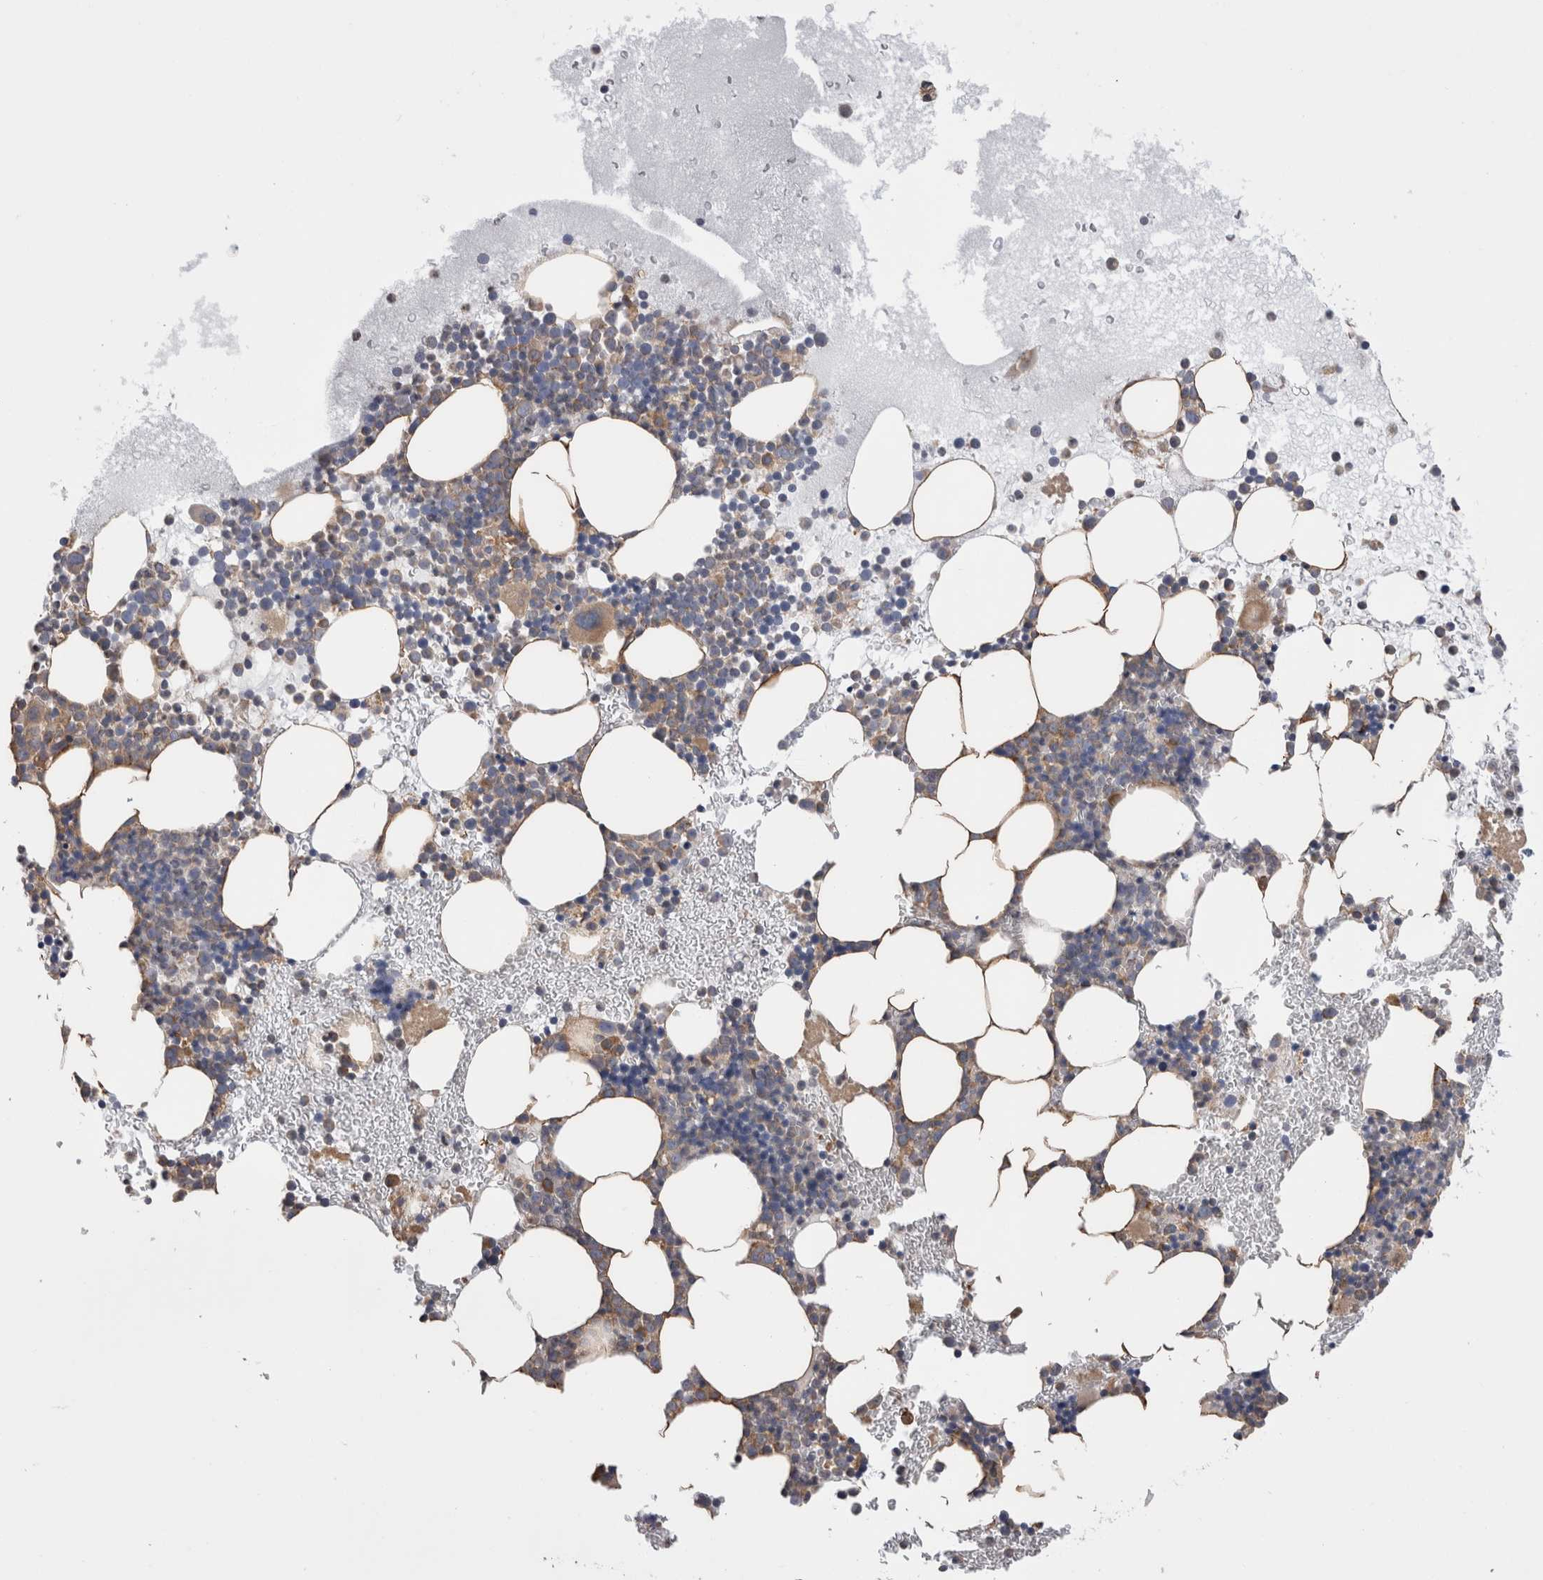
{"staining": {"intensity": "moderate", "quantity": "<25%", "location": "cytoplasmic/membranous"}, "tissue": "bone marrow", "cell_type": "Hematopoietic cells", "image_type": "normal", "snomed": [{"axis": "morphology", "description": "Normal tissue, NOS"}, {"axis": "morphology", "description": "Inflammation, NOS"}, {"axis": "topography", "description": "Bone marrow"}], "caption": "DAB immunohistochemical staining of normal bone marrow exhibits moderate cytoplasmic/membranous protein expression in about <25% of hematopoietic cells.", "gene": "SMAP2", "patient": {"sex": "female", "age": 45}}